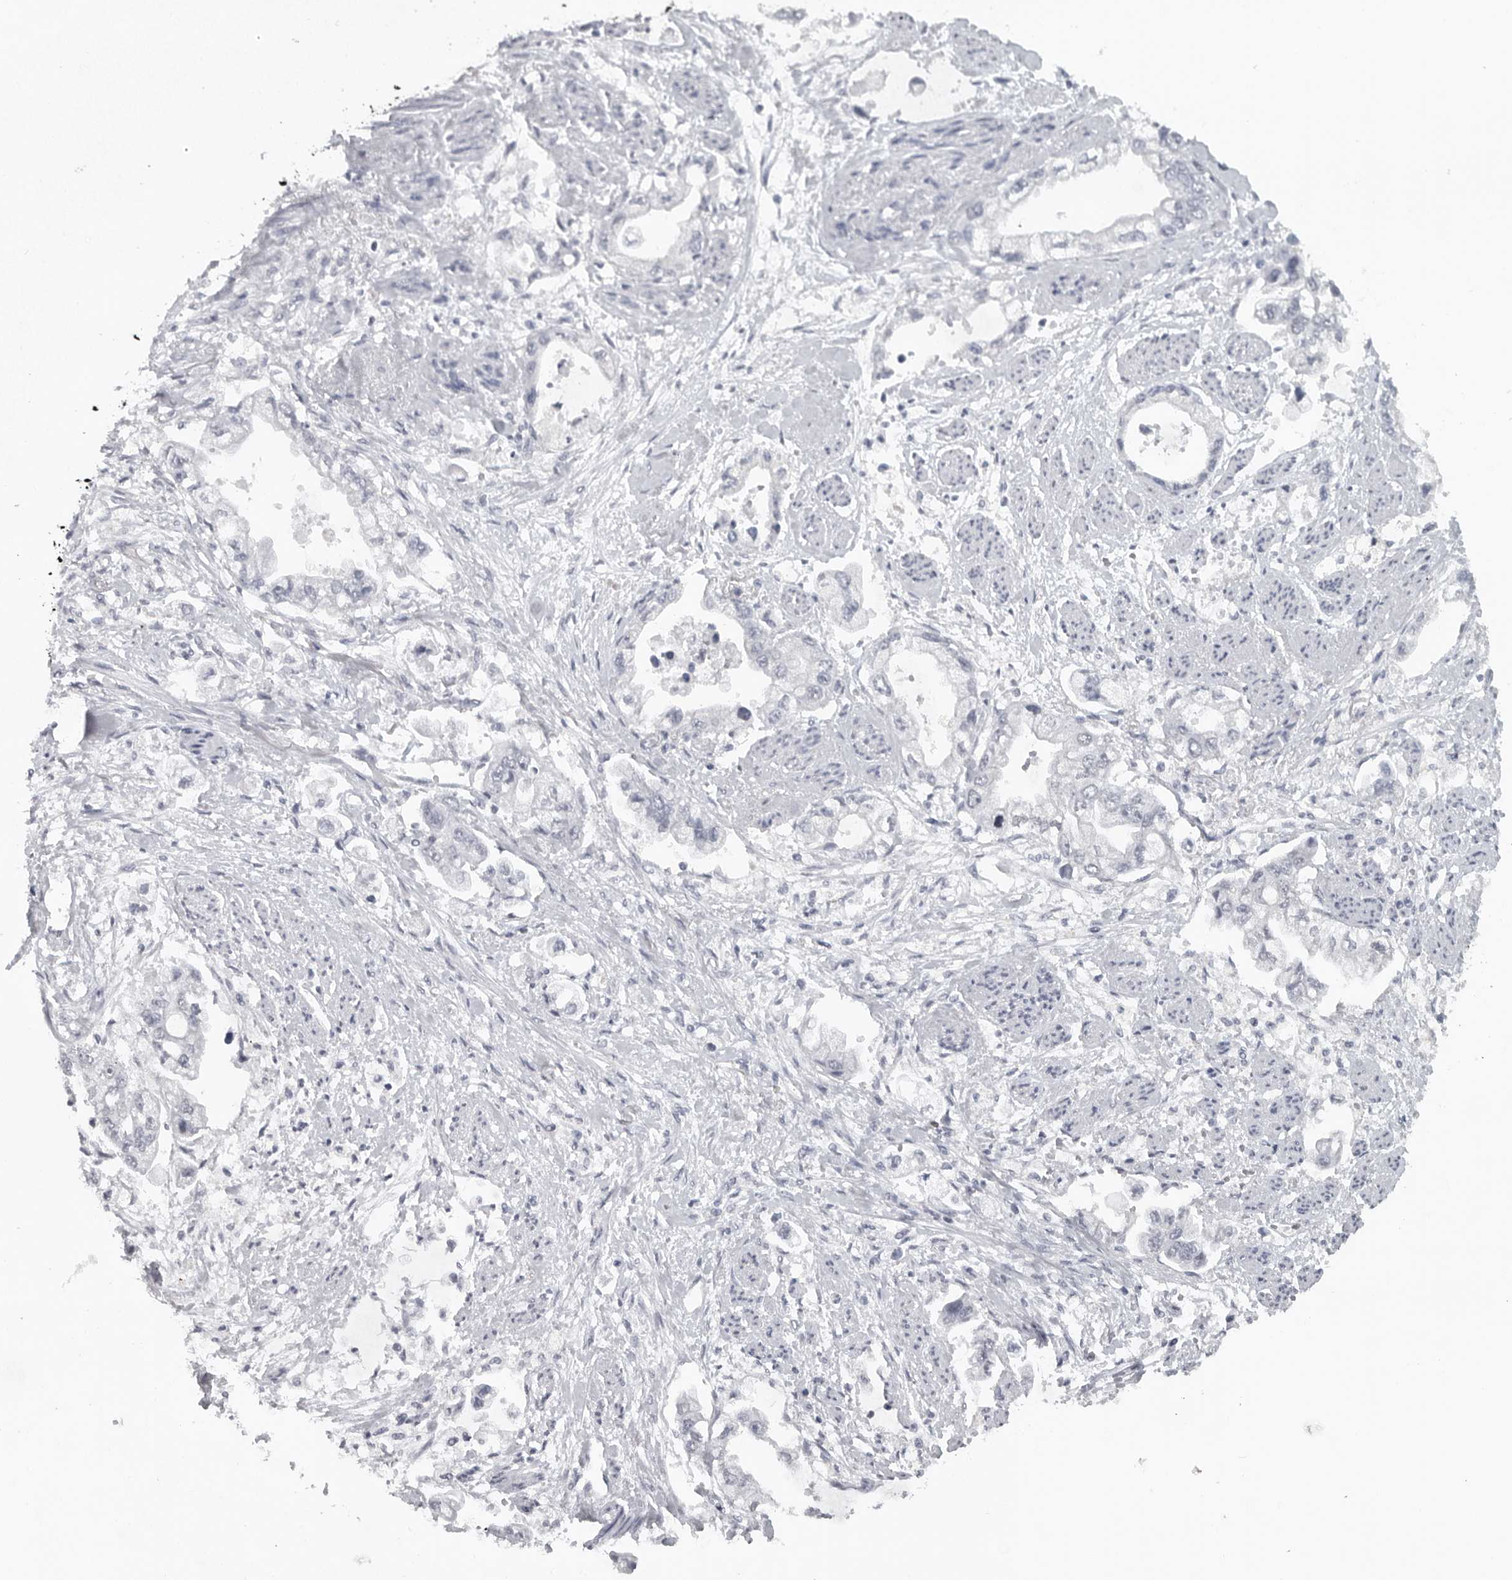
{"staining": {"intensity": "negative", "quantity": "none", "location": "none"}, "tissue": "stomach cancer", "cell_type": "Tumor cells", "image_type": "cancer", "snomed": [{"axis": "morphology", "description": "Adenocarcinoma, NOS"}, {"axis": "topography", "description": "Stomach"}], "caption": "Stomach cancer was stained to show a protein in brown. There is no significant expression in tumor cells.", "gene": "SATB2", "patient": {"sex": "male", "age": 62}}